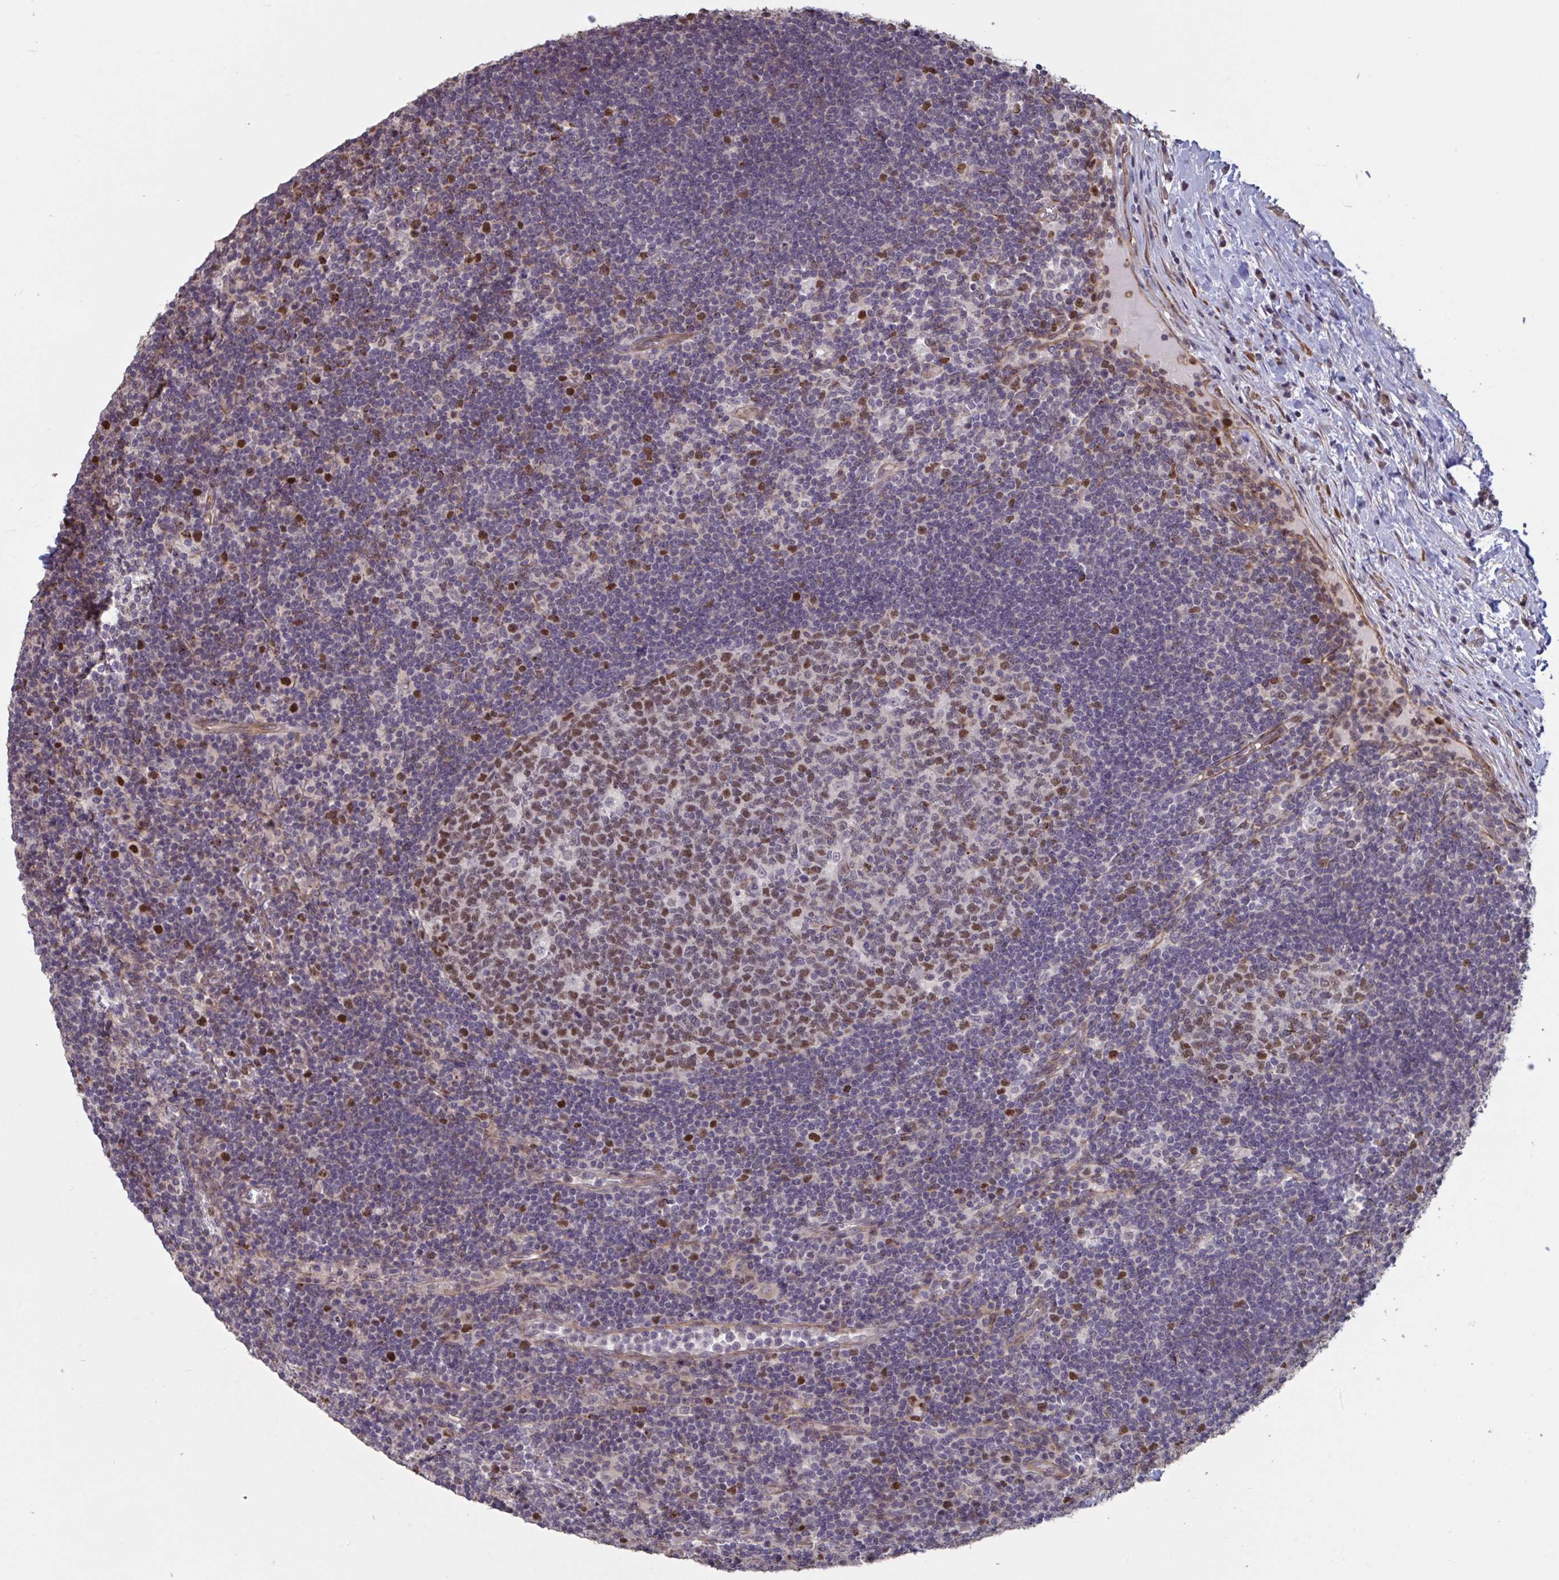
{"staining": {"intensity": "moderate", "quantity": "25%-75%", "location": "nuclear"}, "tissue": "lymph node", "cell_type": "Germinal center cells", "image_type": "normal", "snomed": [{"axis": "morphology", "description": "Normal tissue, NOS"}, {"axis": "topography", "description": "Lymph node"}], "caption": "This is a photomicrograph of IHC staining of unremarkable lymph node, which shows moderate positivity in the nuclear of germinal center cells.", "gene": "IPO5", "patient": {"sex": "male", "age": 67}}